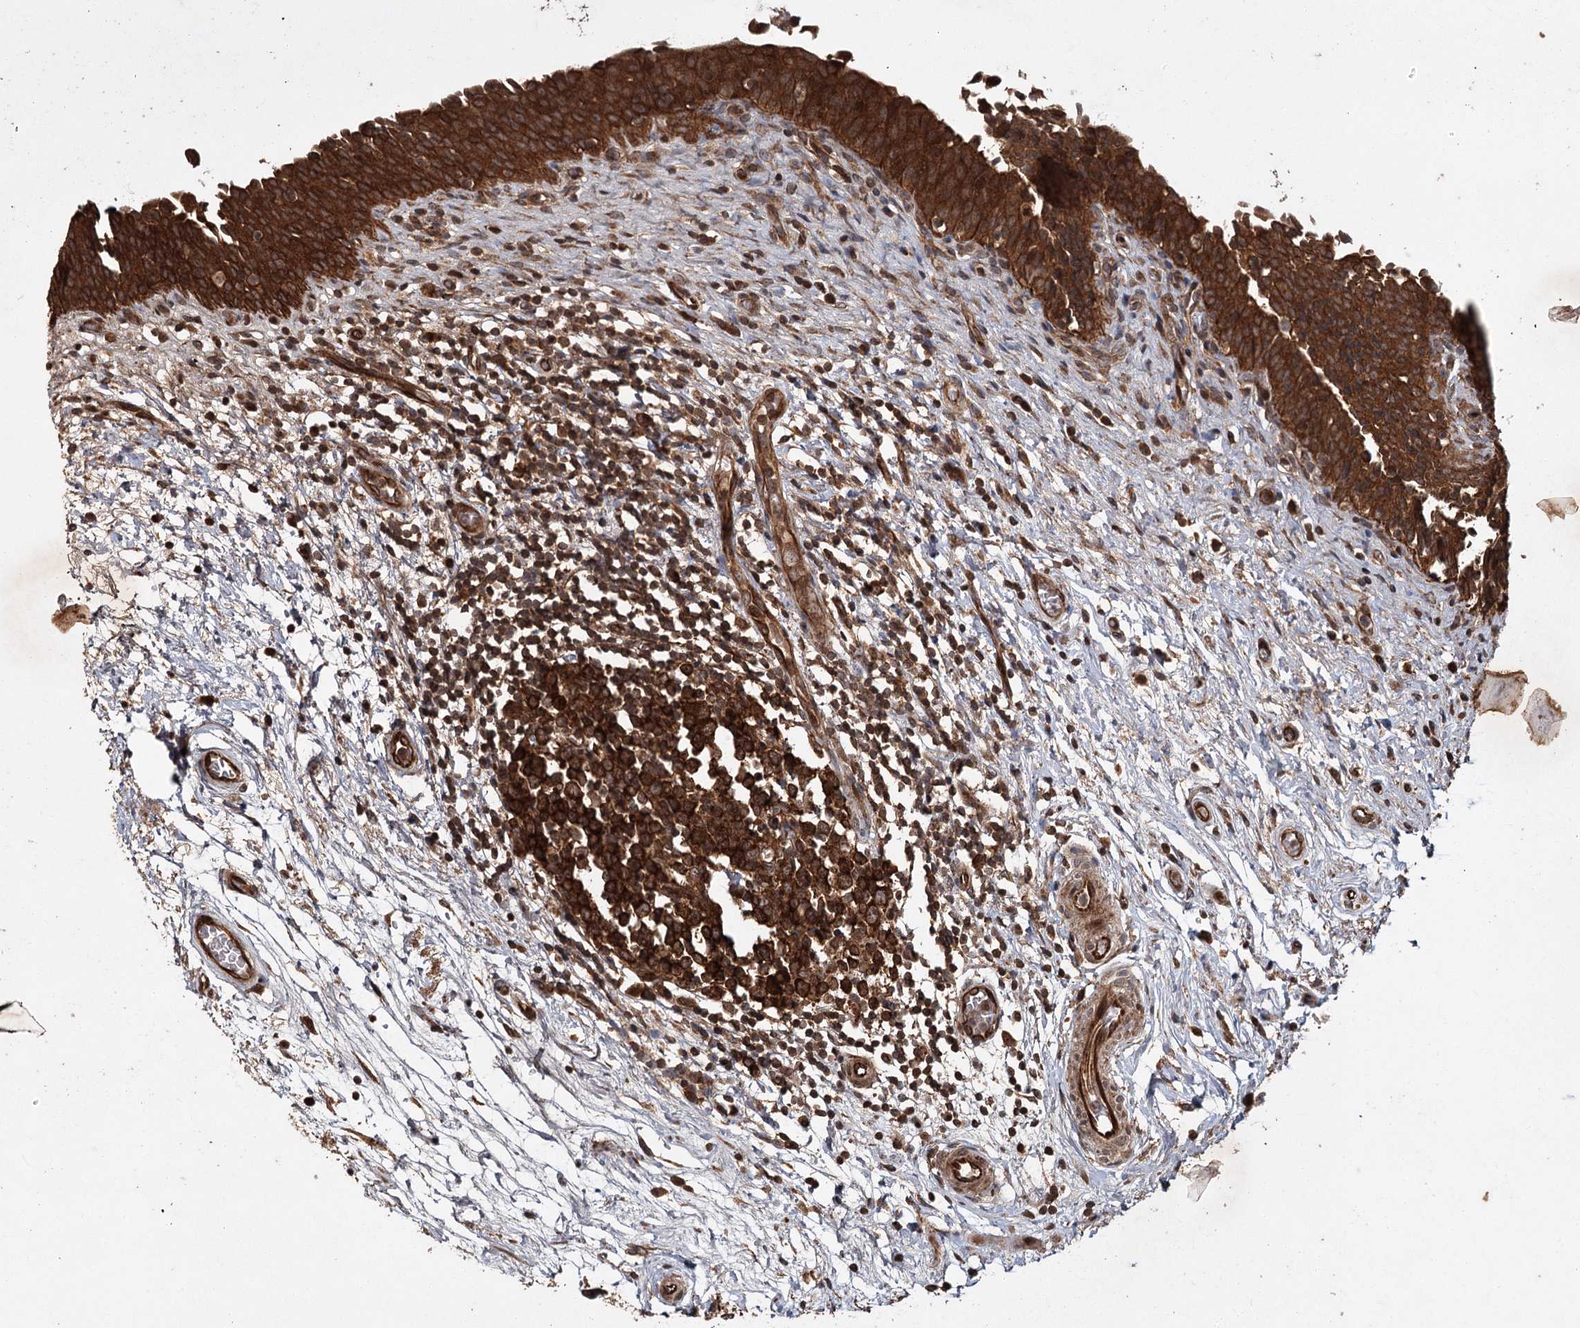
{"staining": {"intensity": "strong", "quantity": ">75%", "location": "cytoplasmic/membranous"}, "tissue": "urinary bladder", "cell_type": "Urothelial cells", "image_type": "normal", "snomed": [{"axis": "morphology", "description": "Normal tissue, NOS"}, {"axis": "topography", "description": "Urinary bladder"}], "caption": "An image showing strong cytoplasmic/membranous positivity in approximately >75% of urothelial cells in benign urinary bladder, as visualized by brown immunohistochemical staining.", "gene": "RPAP3", "patient": {"sex": "male", "age": 83}}